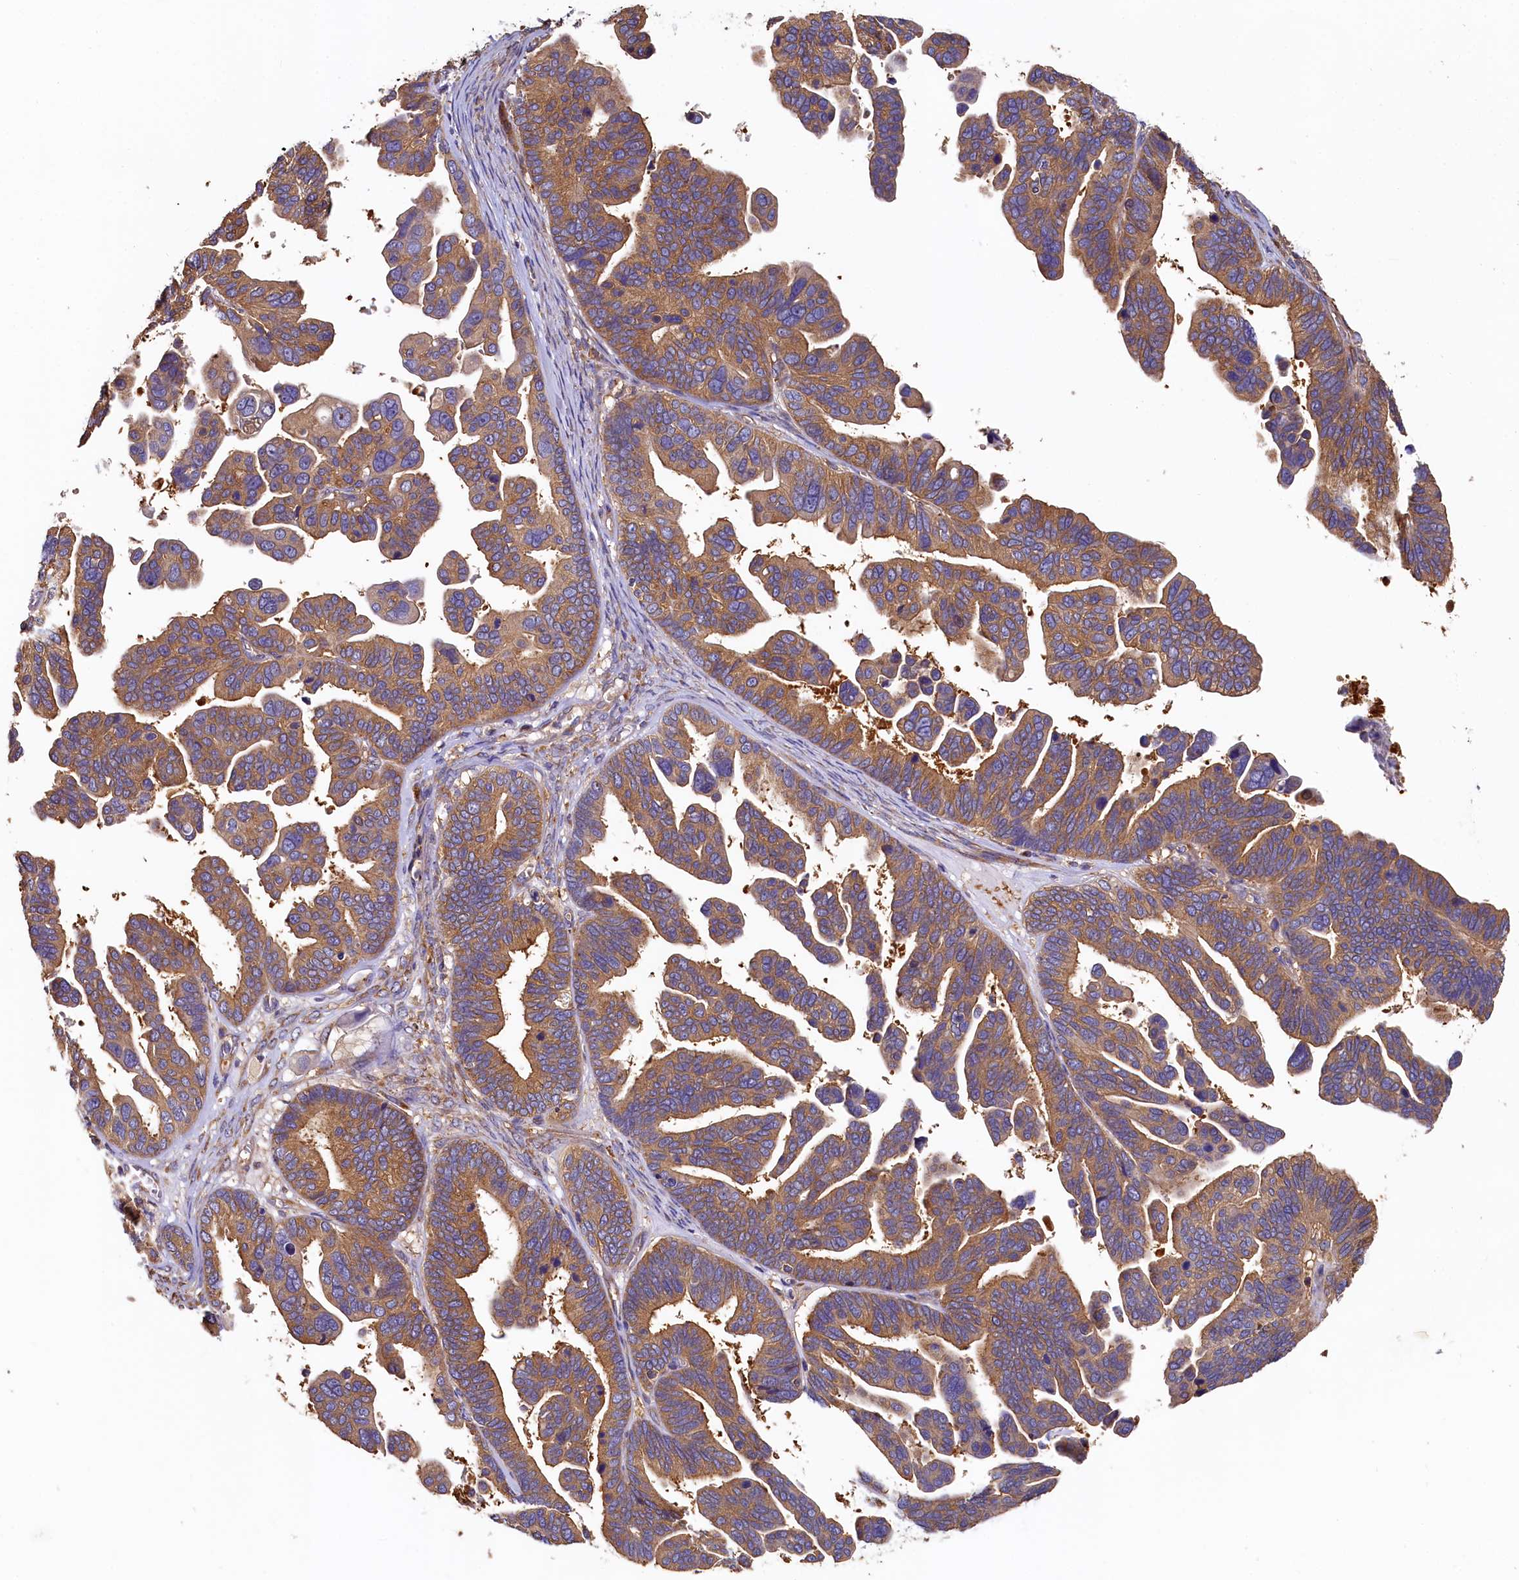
{"staining": {"intensity": "moderate", "quantity": ">75%", "location": "cytoplasmic/membranous"}, "tissue": "ovarian cancer", "cell_type": "Tumor cells", "image_type": "cancer", "snomed": [{"axis": "morphology", "description": "Cystadenocarcinoma, serous, NOS"}, {"axis": "topography", "description": "Ovary"}], "caption": "Protein expression analysis of ovarian cancer (serous cystadenocarcinoma) displays moderate cytoplasmic/membranous positivity in about >75% of tumor cells.", "gene": "PPIP5K1", "patient": {"sex": "female", "age": 56}}